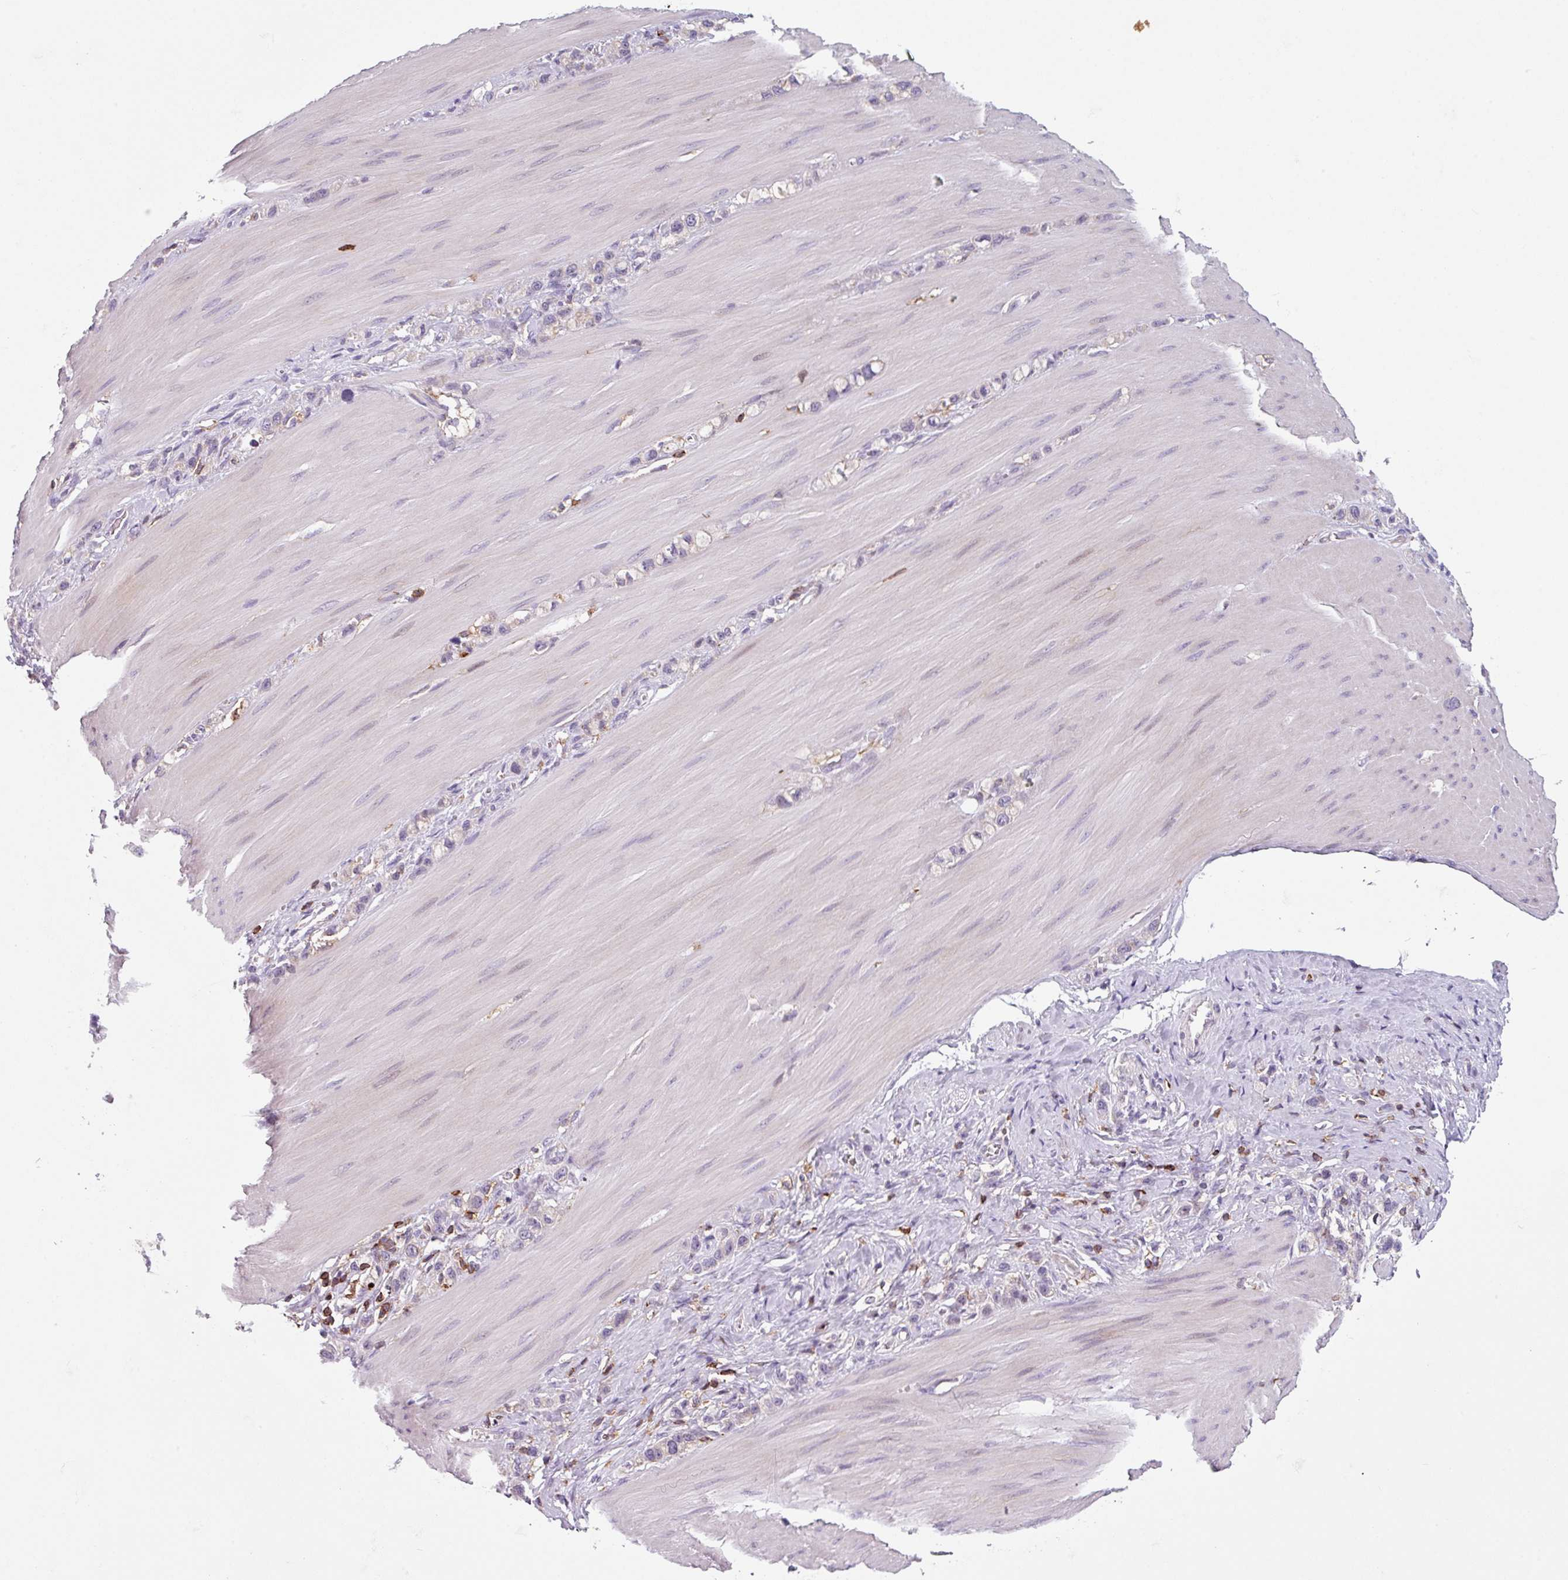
{"staining": {"intensity": "negative", "quantity": "none", "location": "none"}, "tissue": "stomach cancer", "cell_type": "Tumor cells", "image_type": "cancer", "snomed": [{"axis": "morphology", "description": "Adenocarcinoma, NOS"}, {"axis": "topography", "description": "Stomach"}], "caption": "Histopathology image shows no significant protein staining in tumor cells of stomach cancer (adenocarcinoma).", "gene": "NEDD9", "patient": {"sex": "female", "age": 65}}